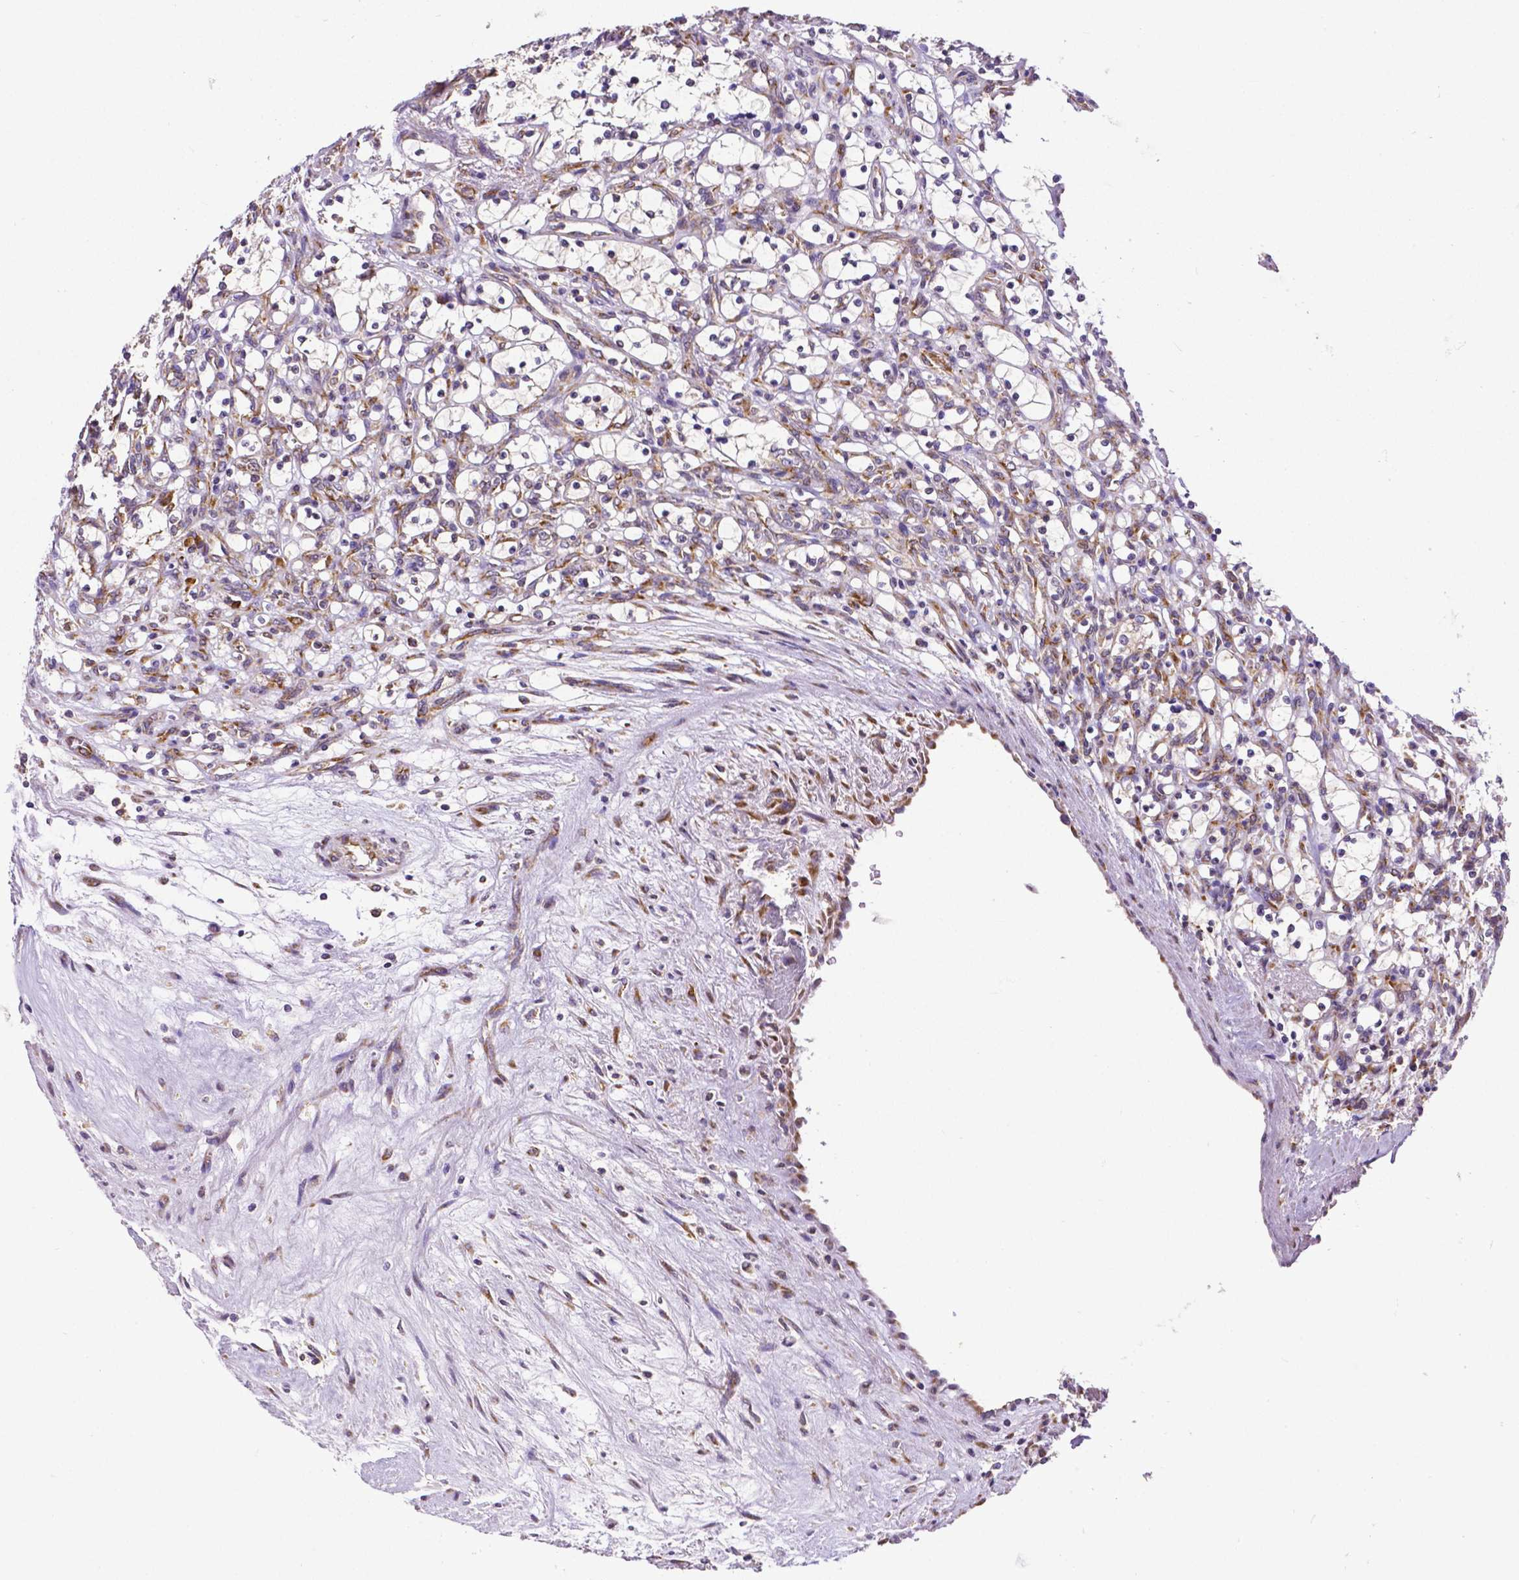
{"staining": {"intensity": "negative", "quantity": "none", "location": "none"}, "tissue": "renal cancer", "cell_type": "Tumor cells", "image_type": "cancer", "snomed": [{"axis": "morphology", "description": "Adenocarcinoma, NOS"}, {"axis": "topography", "description": "Kidney"}], "caption": "Tumor cells are negative for brown protein staining in renal cancer (adenocarcinoma).", "gene": "MTDH", "patient": {"sex": "female", "age": 69}}